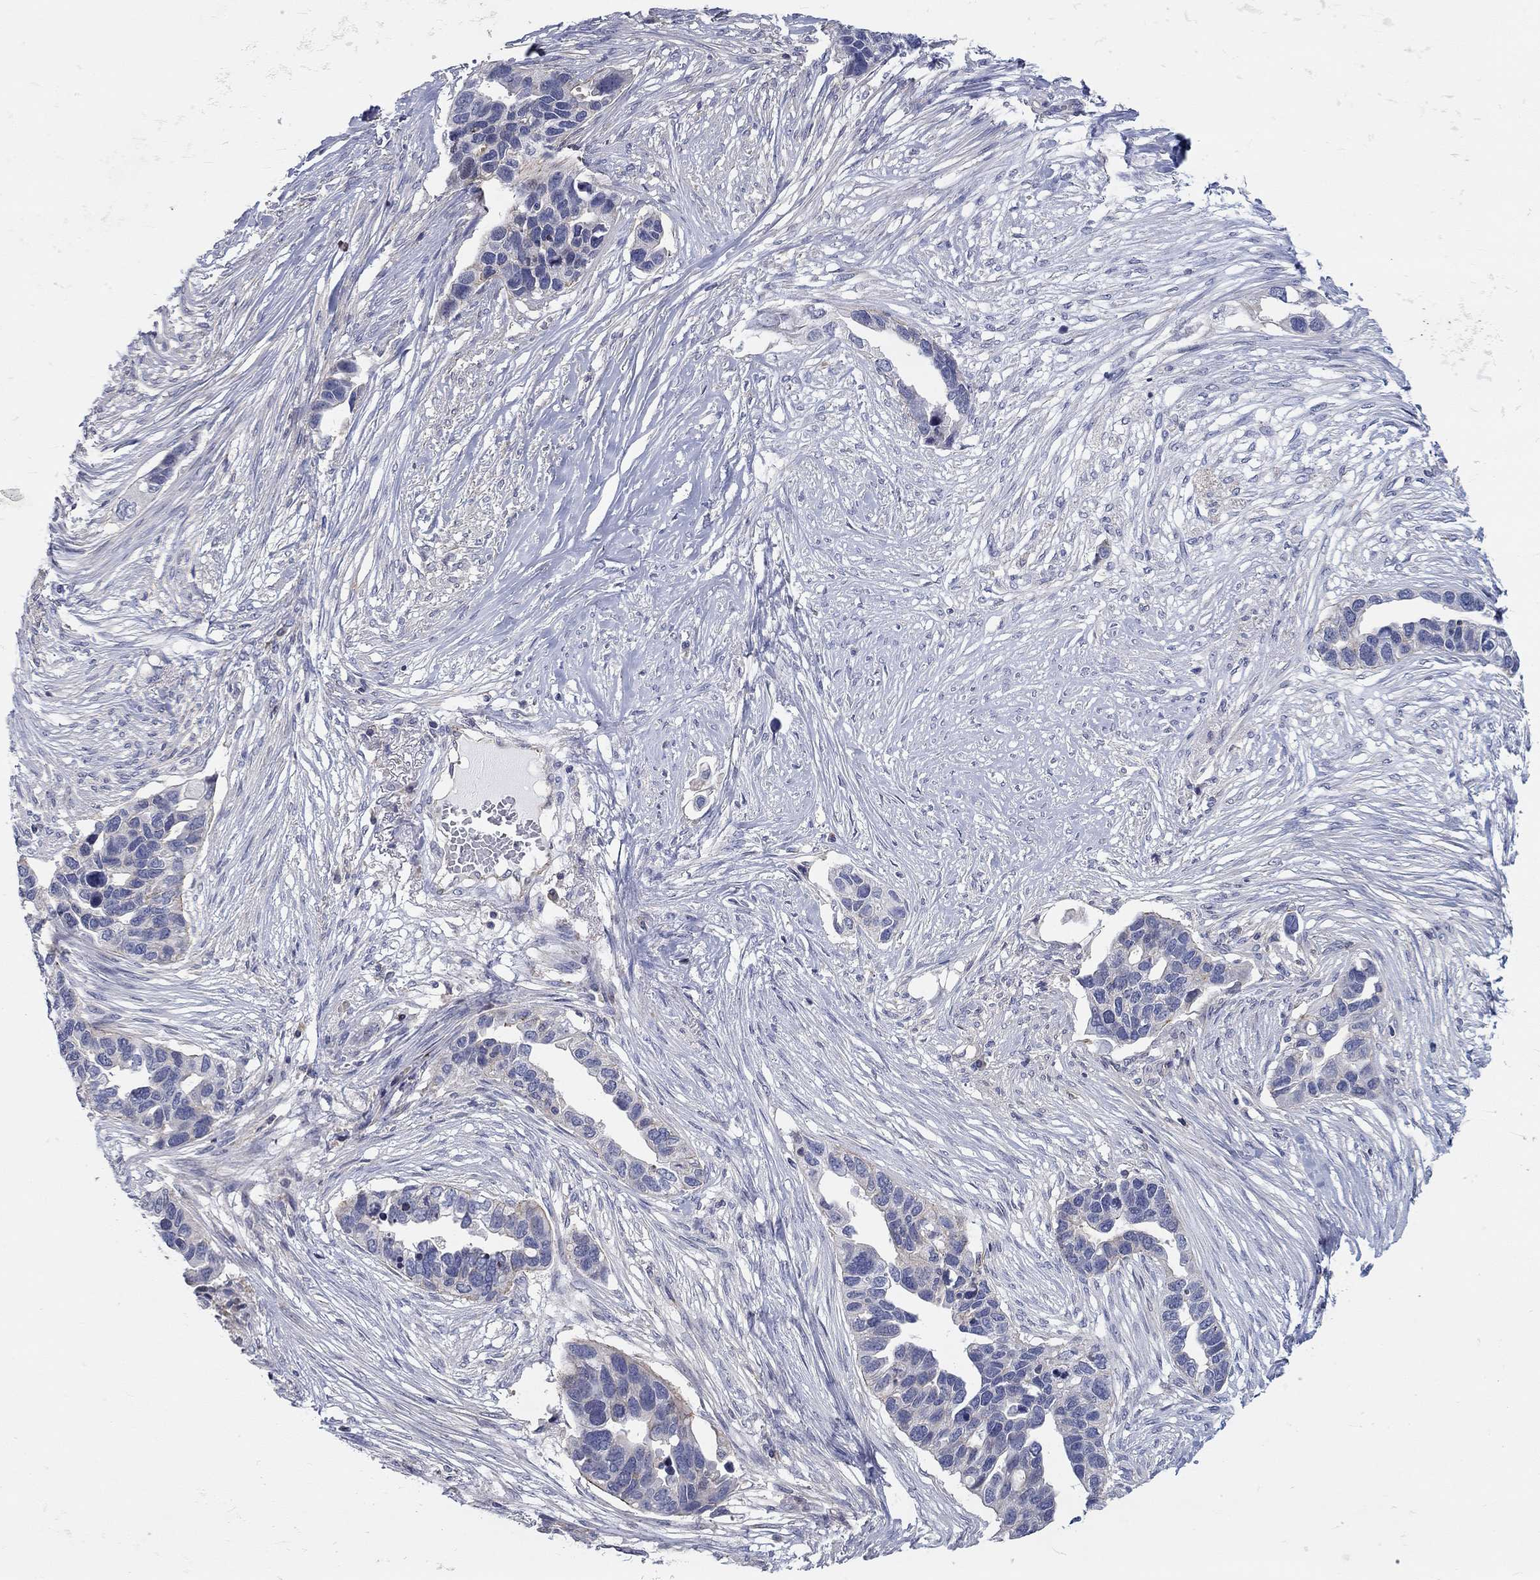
{"staining": {"intensity": "negative", "quantity": "none", "location": "none"}, "tissue": "ovarian cancer", "cell_type": "Tumor cells", "image_type": "cancer", "snomed": [{"axis": "morphology", "description": "Cystadenocarcinoma, serous, NOS"}, {"axis": "topography", "description": "Ovary"}], "caption": "An IHC image of ovarian cancer (serous cystadenocarcinoma) is shown. There is no staining in tumor cells of ovarian cancer (serous cystadenocarcinoma).", "gene": "PCDHGA10", "patient": {"sex": "female", "age": 54}}